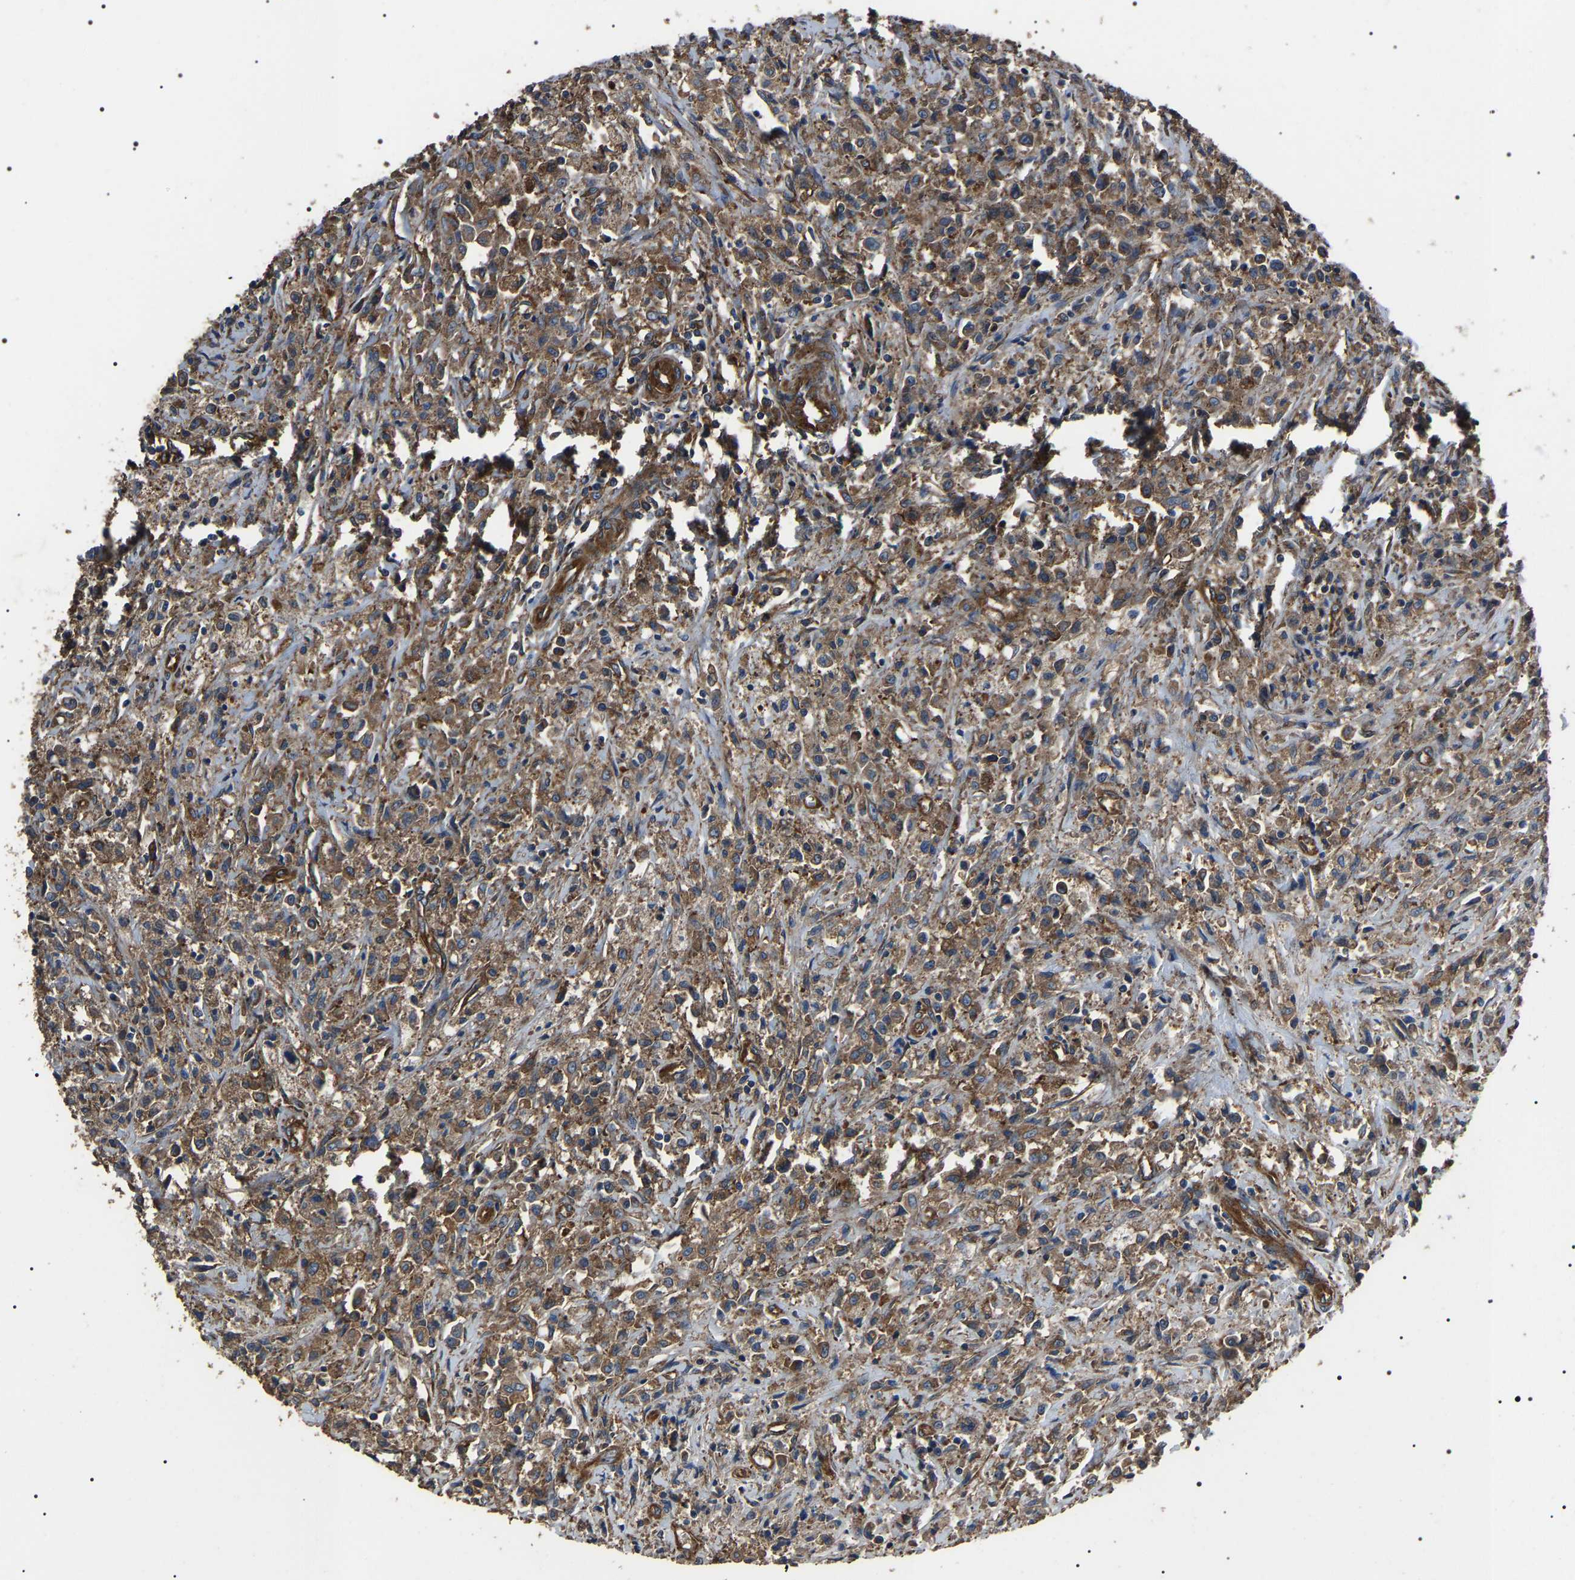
{"staining": {"intensity": "moderate", "quantity": ">75%", "location": "cytoplasmic/membranous"}, "tissue": "testis cancer", "cell_type": "Tumor cells", "image_type": "cancer", "snomed": [{"axis": "morphology", "description": "Carcinoma, Embryonal, NOS"}, {"axis": "topography", "description": "Testis"}], "caption": "A high-resolution image shows immunohistochemistry staining of testis embryonal carcinoma, which exhibits moderate cytoplasmic/membranous positivity in about >75% of tumor cells. (IHC, brightfield microscopy, high magnification).", "gene": "HSCB", "patient": {"sex": "male", "age": 2}}